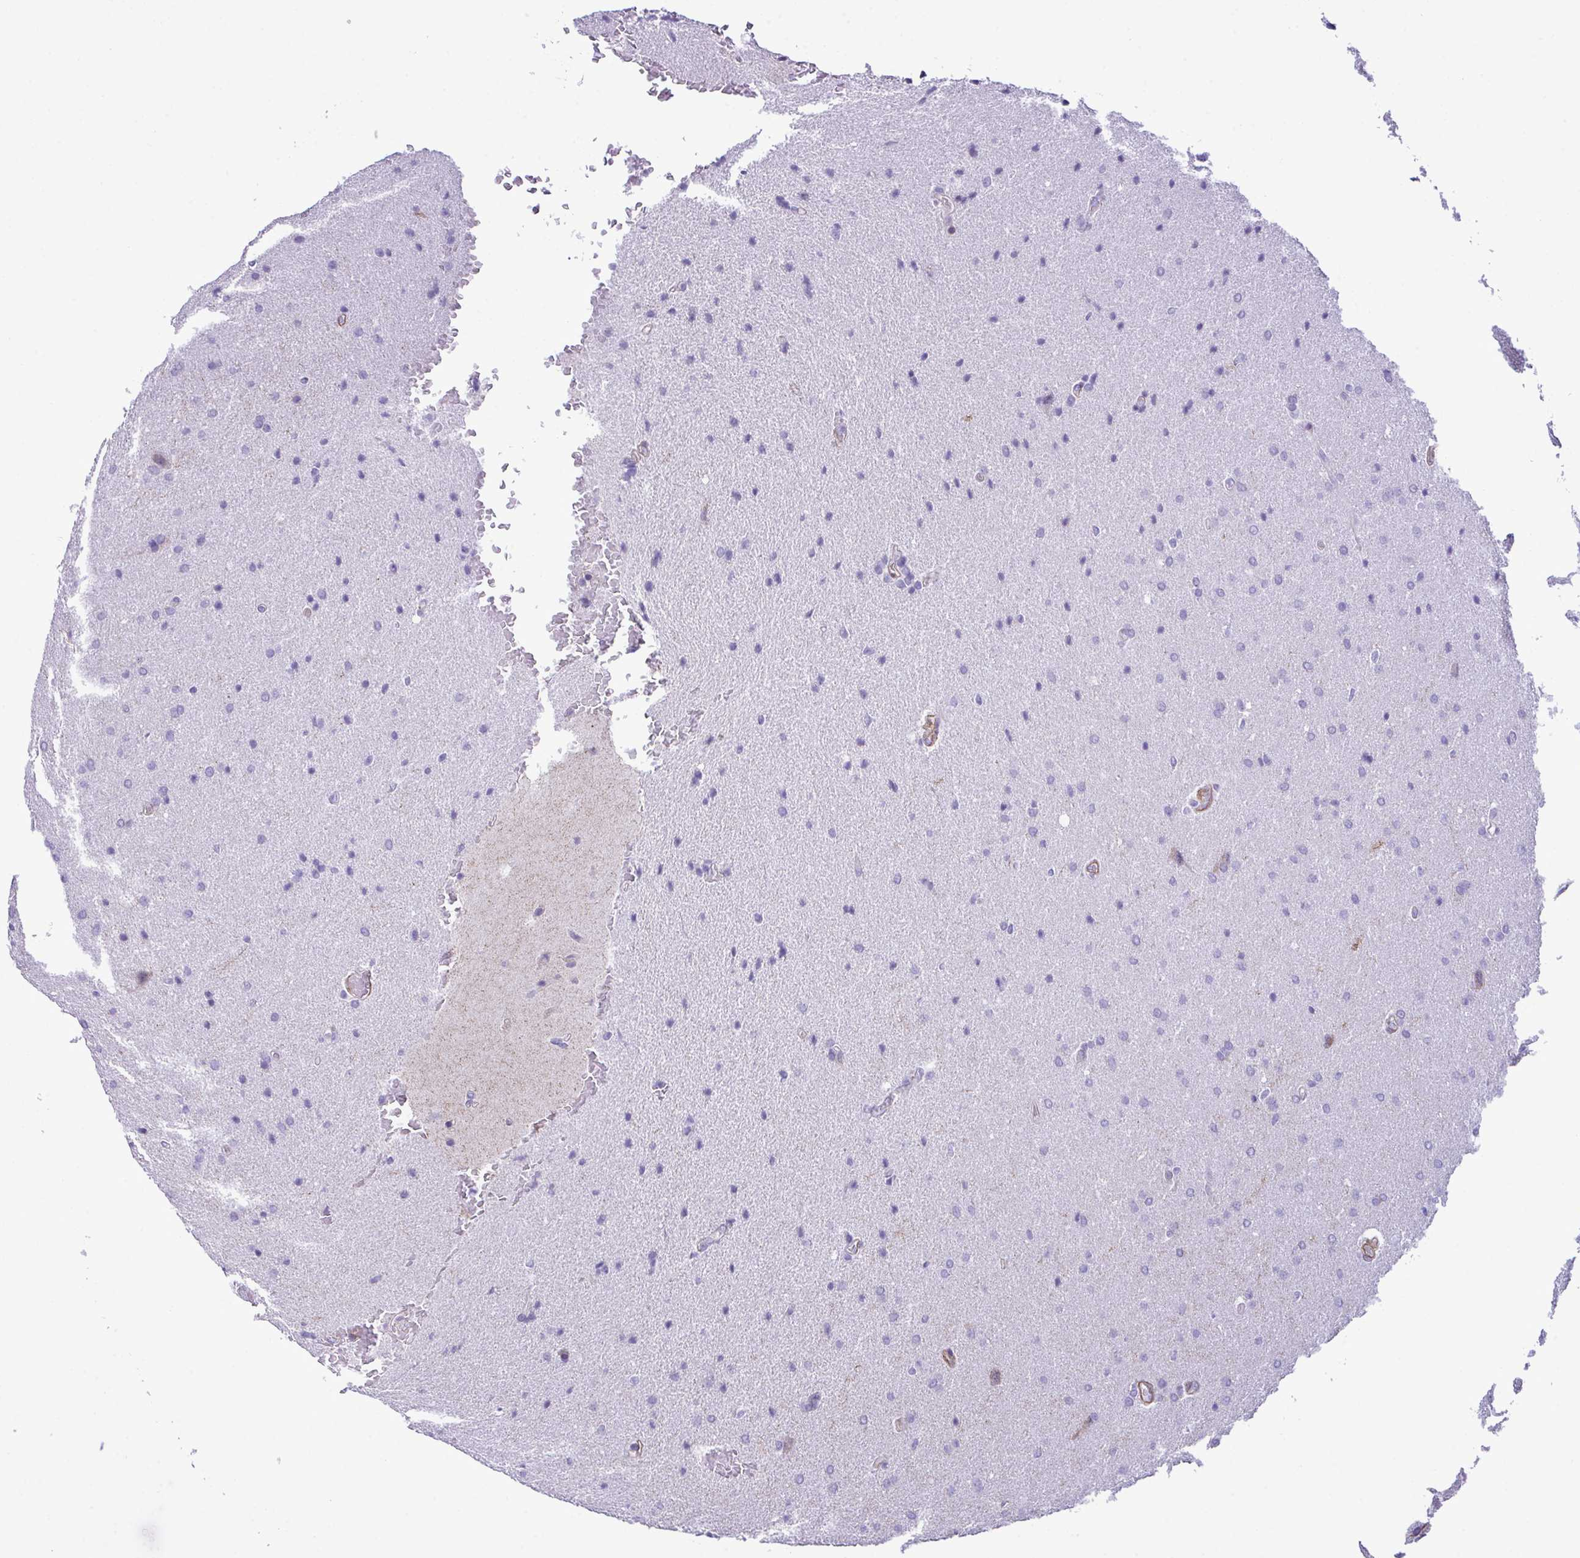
{"staining": {"intensity": "negative", "quantity": "none", "location": "none"}, "tissue": "glioma", "cell_type": "Tumor cells", "image_type": "cancer", "snomed": [{"axis": "morphology", "description": "Glioma, malignant, High grade"}, {"axis": "topography", "description": "Brain"}], "caption": "Immunohistochemistry (IHC) histopathology image of neoplastic tissue: glioma stained with DAB reveals no significant protein positivity in tumor cells. The staining was performed using DAB to visualize the protein expression in brown, while the nuclei were stained in blue with hematoxylin (Magnification: 20x).", "gene": "SYNPO2L", "patient": {"sex": "male", "age": 56}}